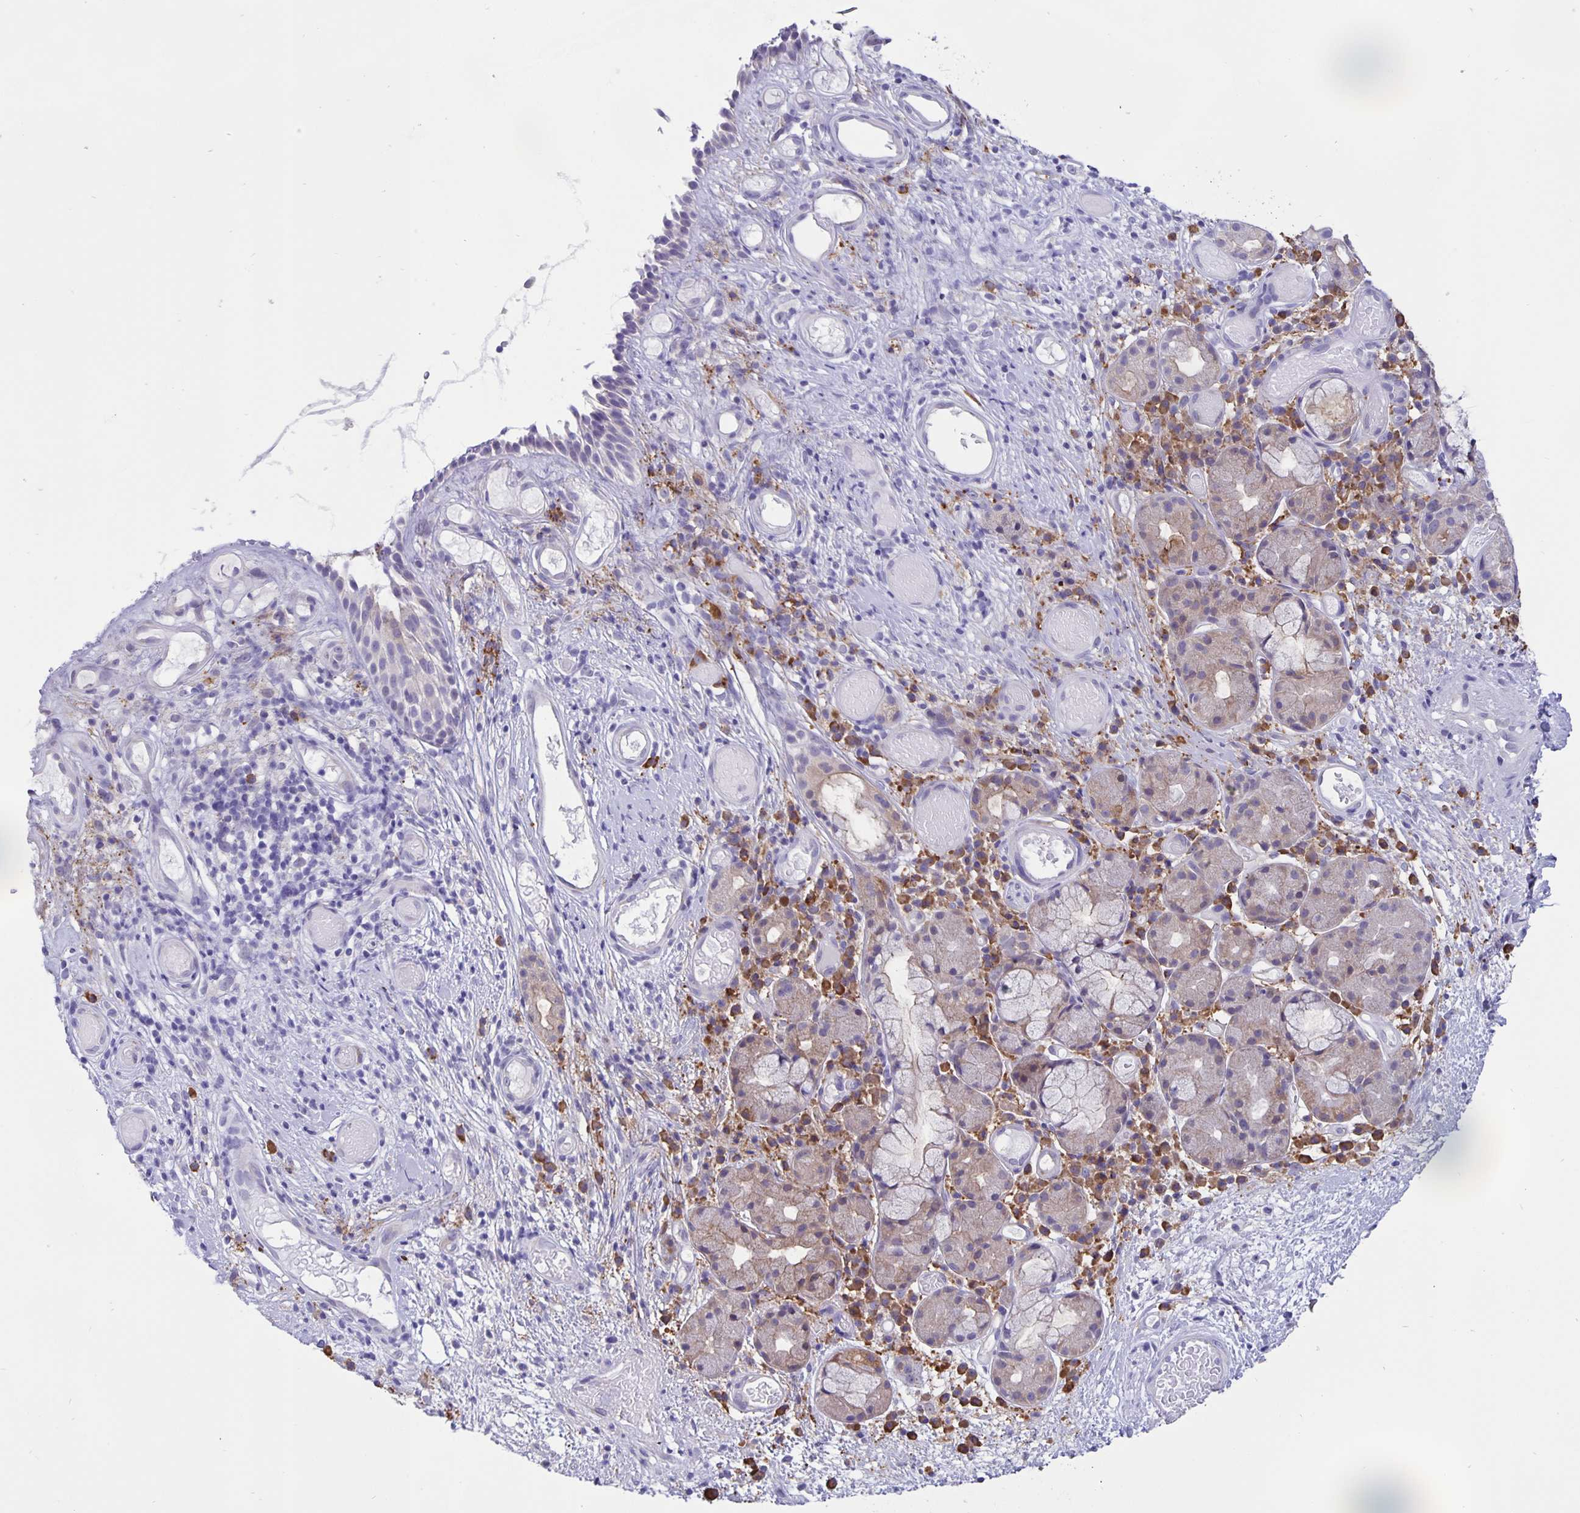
{"staining": {"intensity": "negative", "quantity": "none", "location": "none"}, "tissue": "nasopharynx", "cell_type": "Respiratory epithelial cells", "image_type": "normal", "snomed": [{"axis": "morphology", "description": "Normal tissue, NOS"}, {"axis": "morphology", "description": "Inflammation, NOS"}, {"axis": "topography", "description": "Nasopharynx"}], "caption": "DAB (3,3'-diaminobenzidine) immunohistochemical staining of normal nasopharynx shows no significant expression in respiratory epithelial cells.", "gene": "ERMN", "patient": {"sex": "male", "age": 54}}